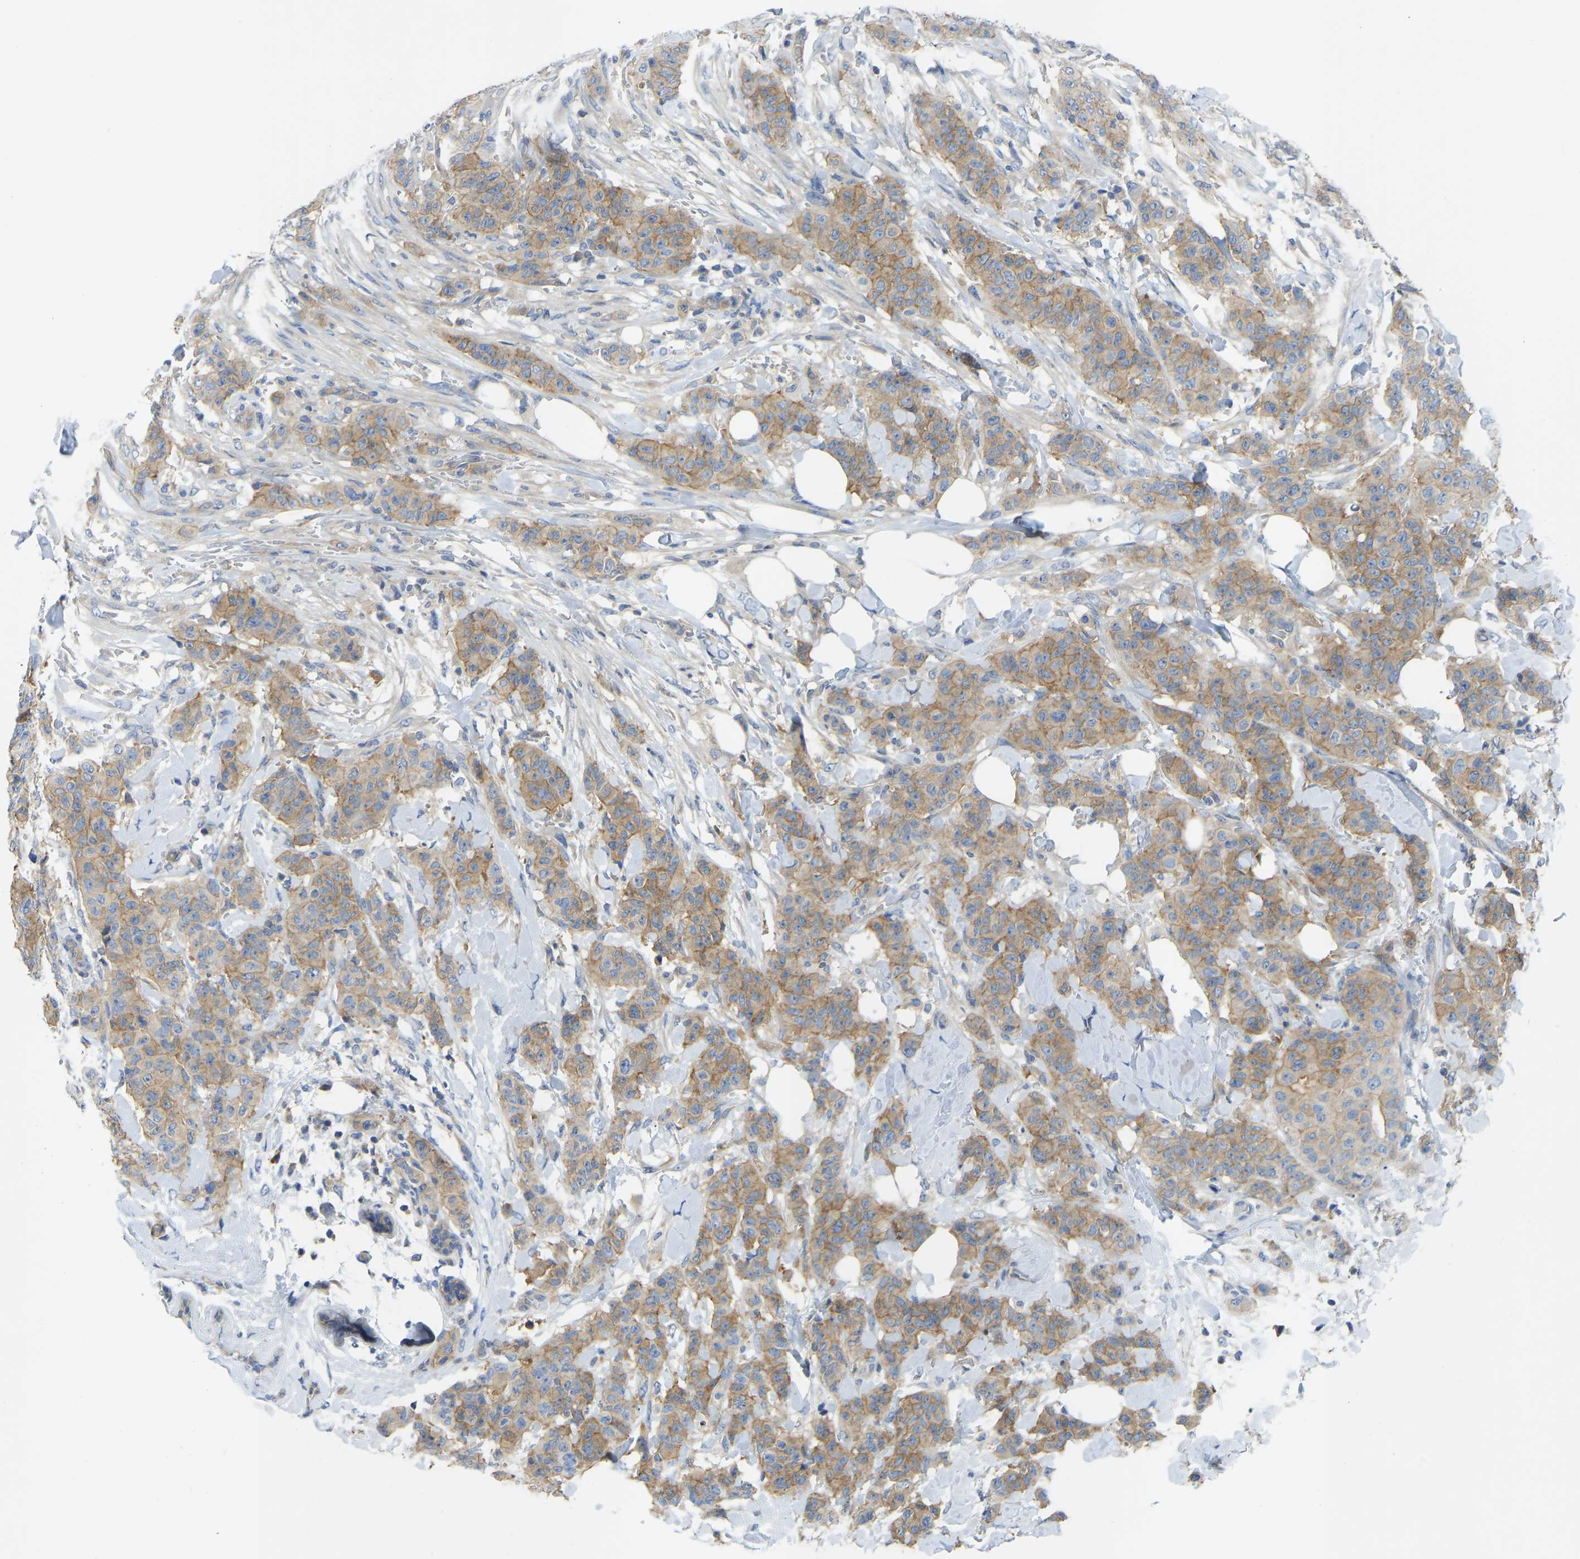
{"staining": {"intensity": "moderate", "quantity": ">75%", "location": "cytoplasmic/membranous"}, "tissue": "breast cancer", "cell_type": "Tumor cells", "image_type": "cancer", "snomed": [{"axis": "morphology", "description": "Normal tissue, NOS"}, {"axis": "morphology", "description": "Duct carcinoma"}, {"axis": "topography", "description": "Breast"}], "caption": "Protein expression analysis of breast intraductal carcinoma exhibits moderate cytoplasmic/membranous expression in about >75% of tumor cells.", "gene": "PPP3CA", "patient": {"sex": "female", "age": 40}}